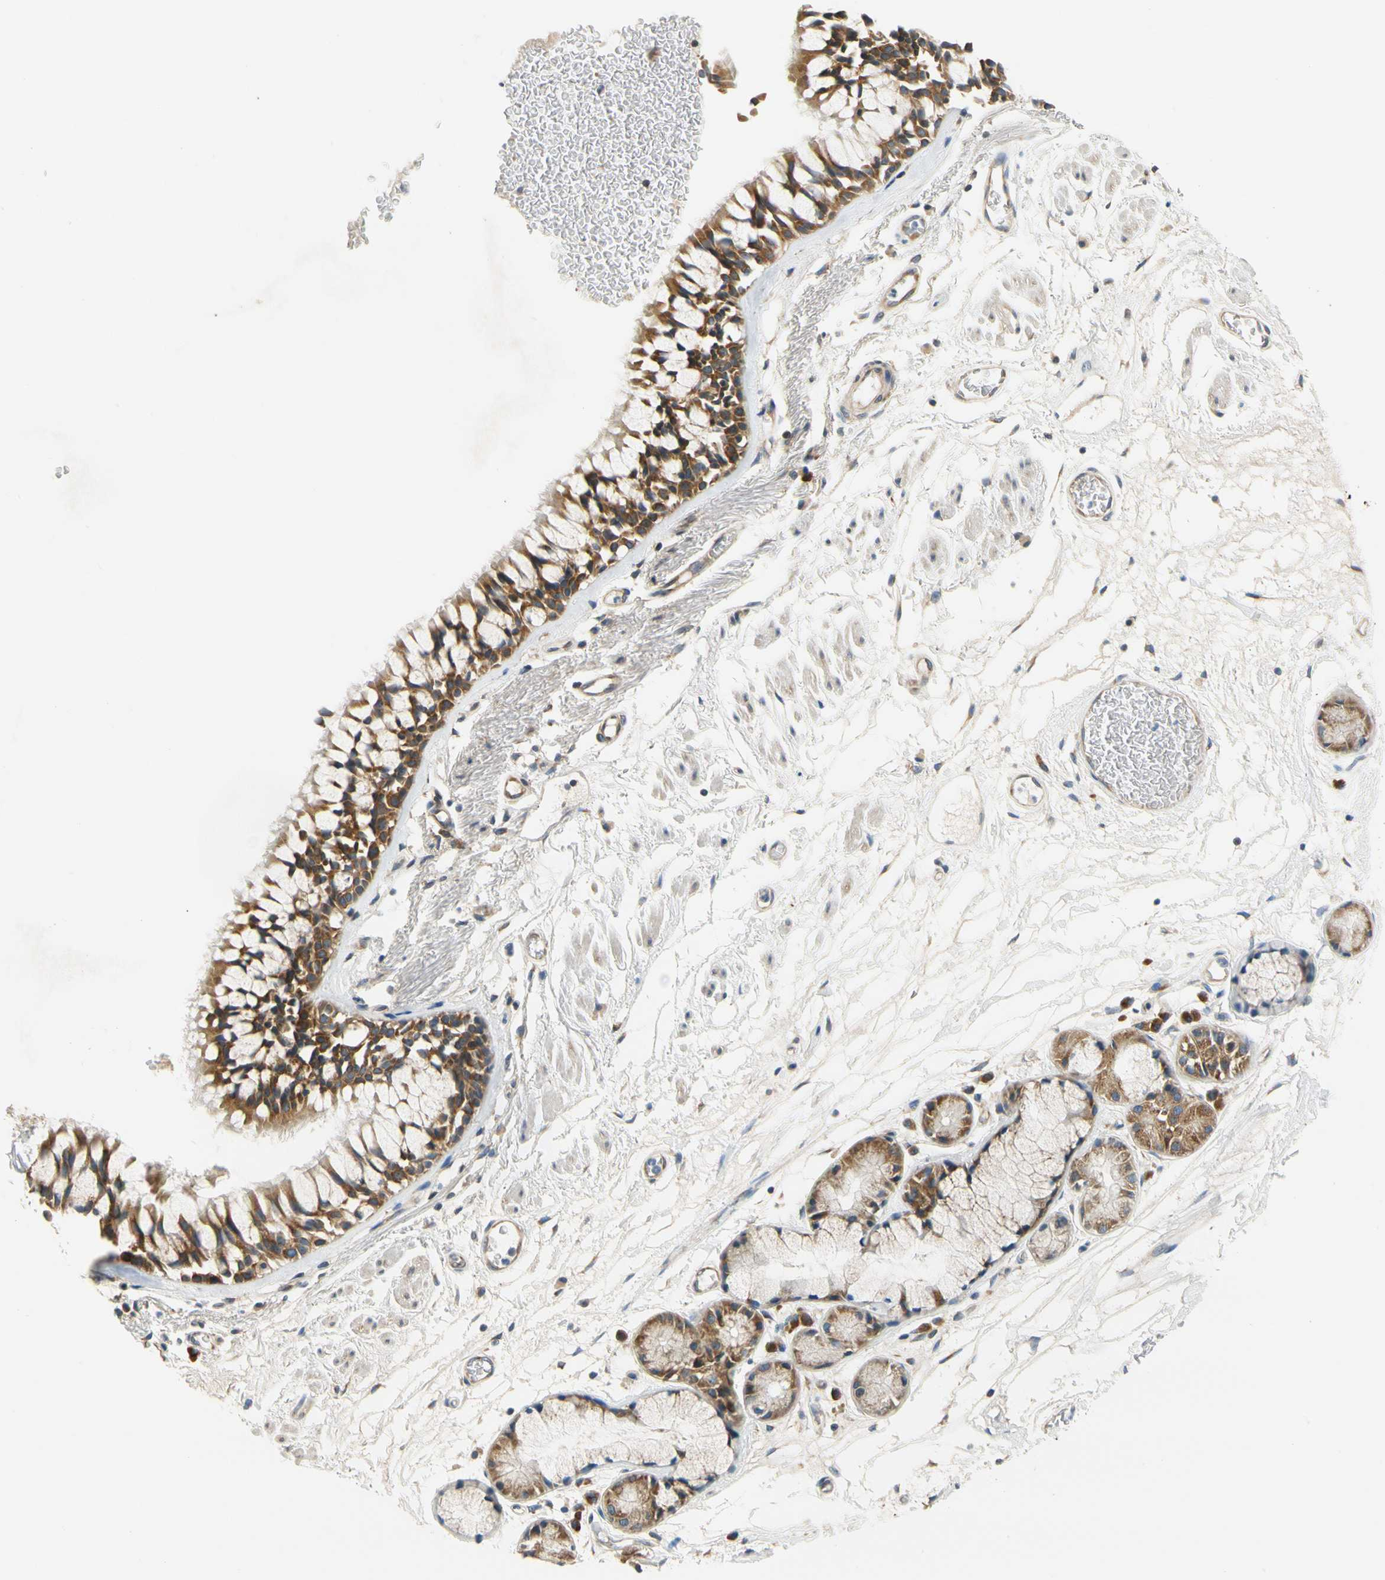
{"staining": {"intensity": "moderate", "quantity": ">75%", "location": "cytoplasmic/membranous"}, "tissue": "bronchus", "cell_type": "Respiratory epithelial cells", "image_type": "normal", "snomed": [{"axis": "morphology", "description": "Normal tissue, NOS"}, {"axis": "topography", "description": "Bronchus"}], "caption": "Protein staining of normal bronchus exhibits moderate cytoplasmic/membranous expression in about >75% of respiratory epithelial cells.", "gene": "LRRC47", "patient": {"sex": "male", "age": 66}}